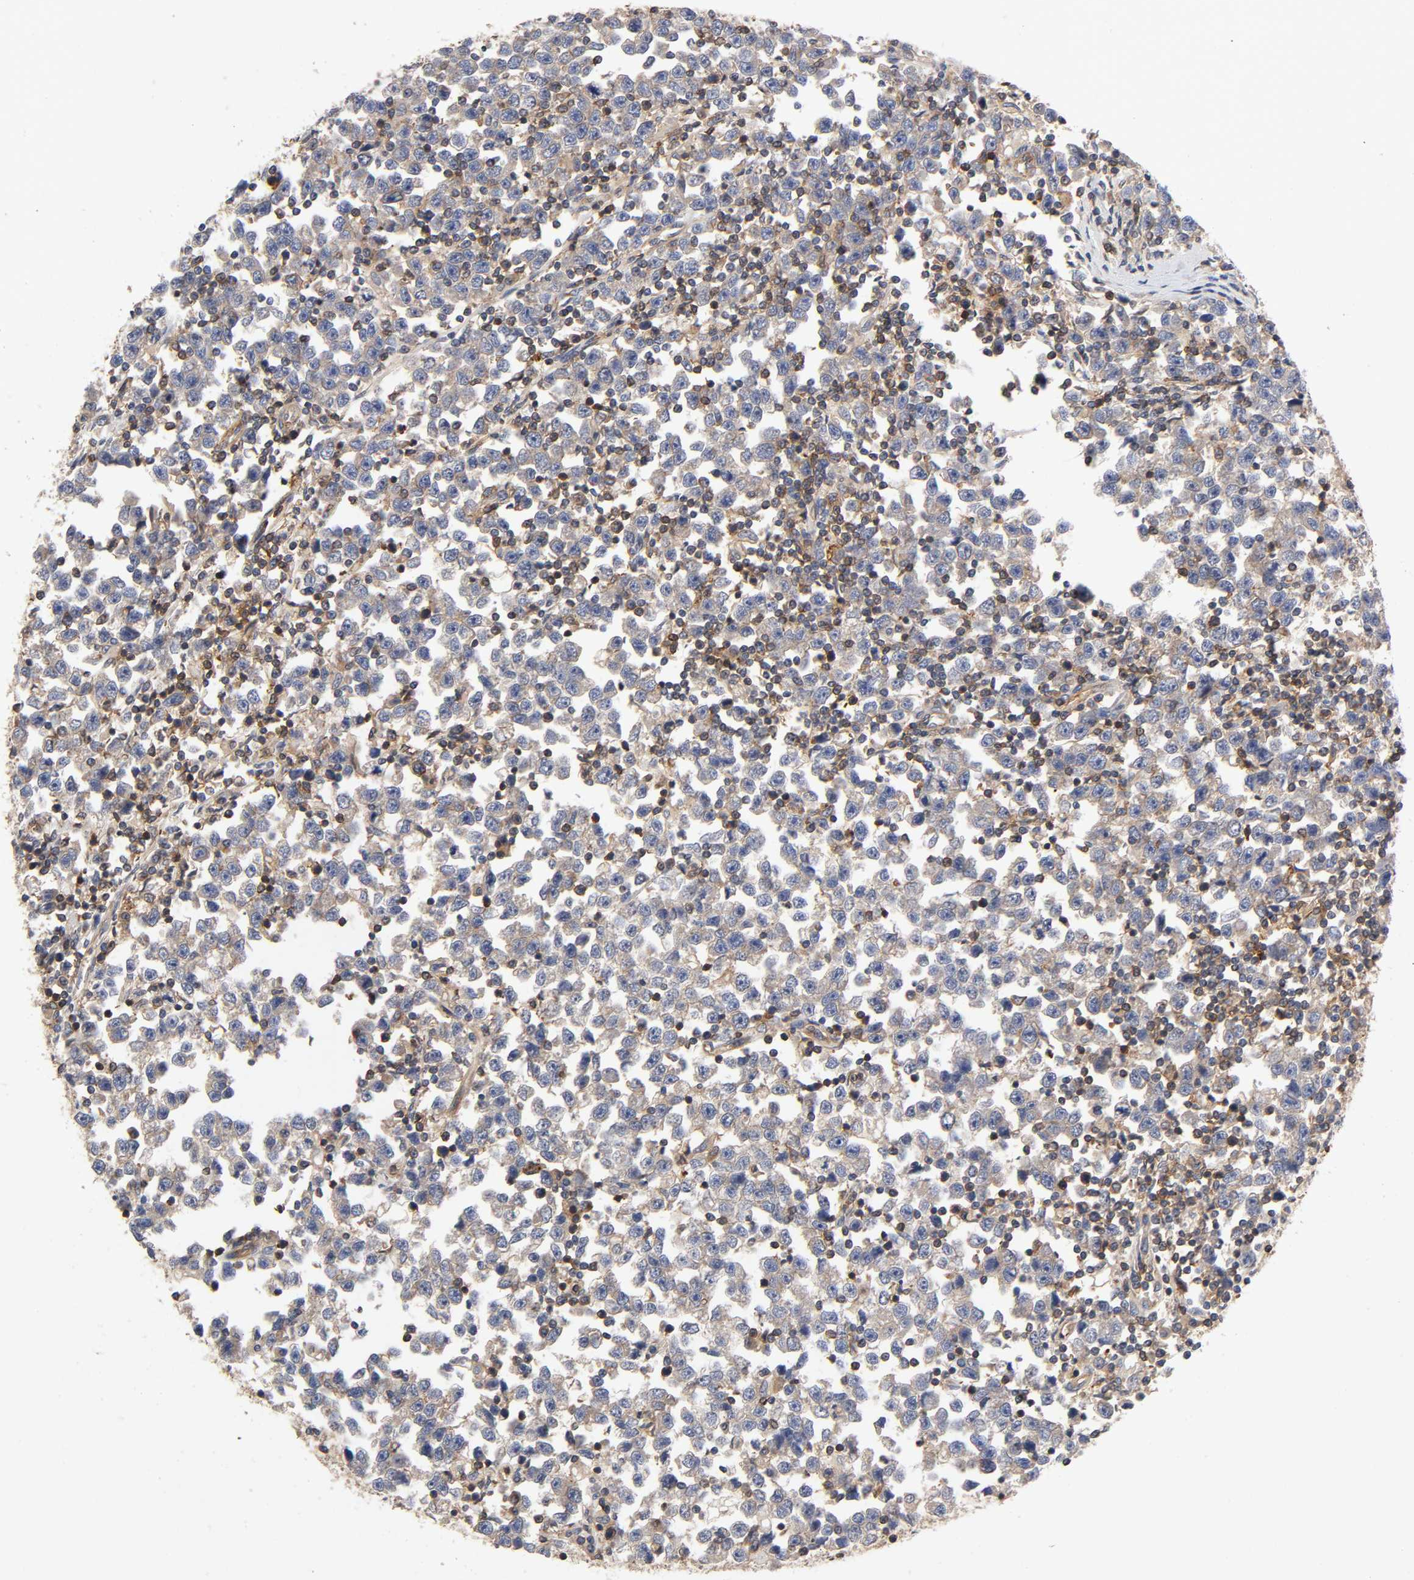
{"staining": {"intensity": "weak", "quantity": ">75%", "location": "cytoplasmic/membranous"}, "tissue": "testis cancer", "cell_type": "Tumor cells", "image_type": "cancer", "snomed": [{"axis": "morphology", "description": "Seminoma, NOS"}, {"axis": "topography", "description": "Testis"}], "caption": "This photomicrograph demonstrates immunohistochemistry staining of seminoma (testis), with low weak cytoplasmic/membranous expression in about >75% of tumor cells.", "gene": "LAMTOR2", "patient": {"sex": "male", "age": 43}}